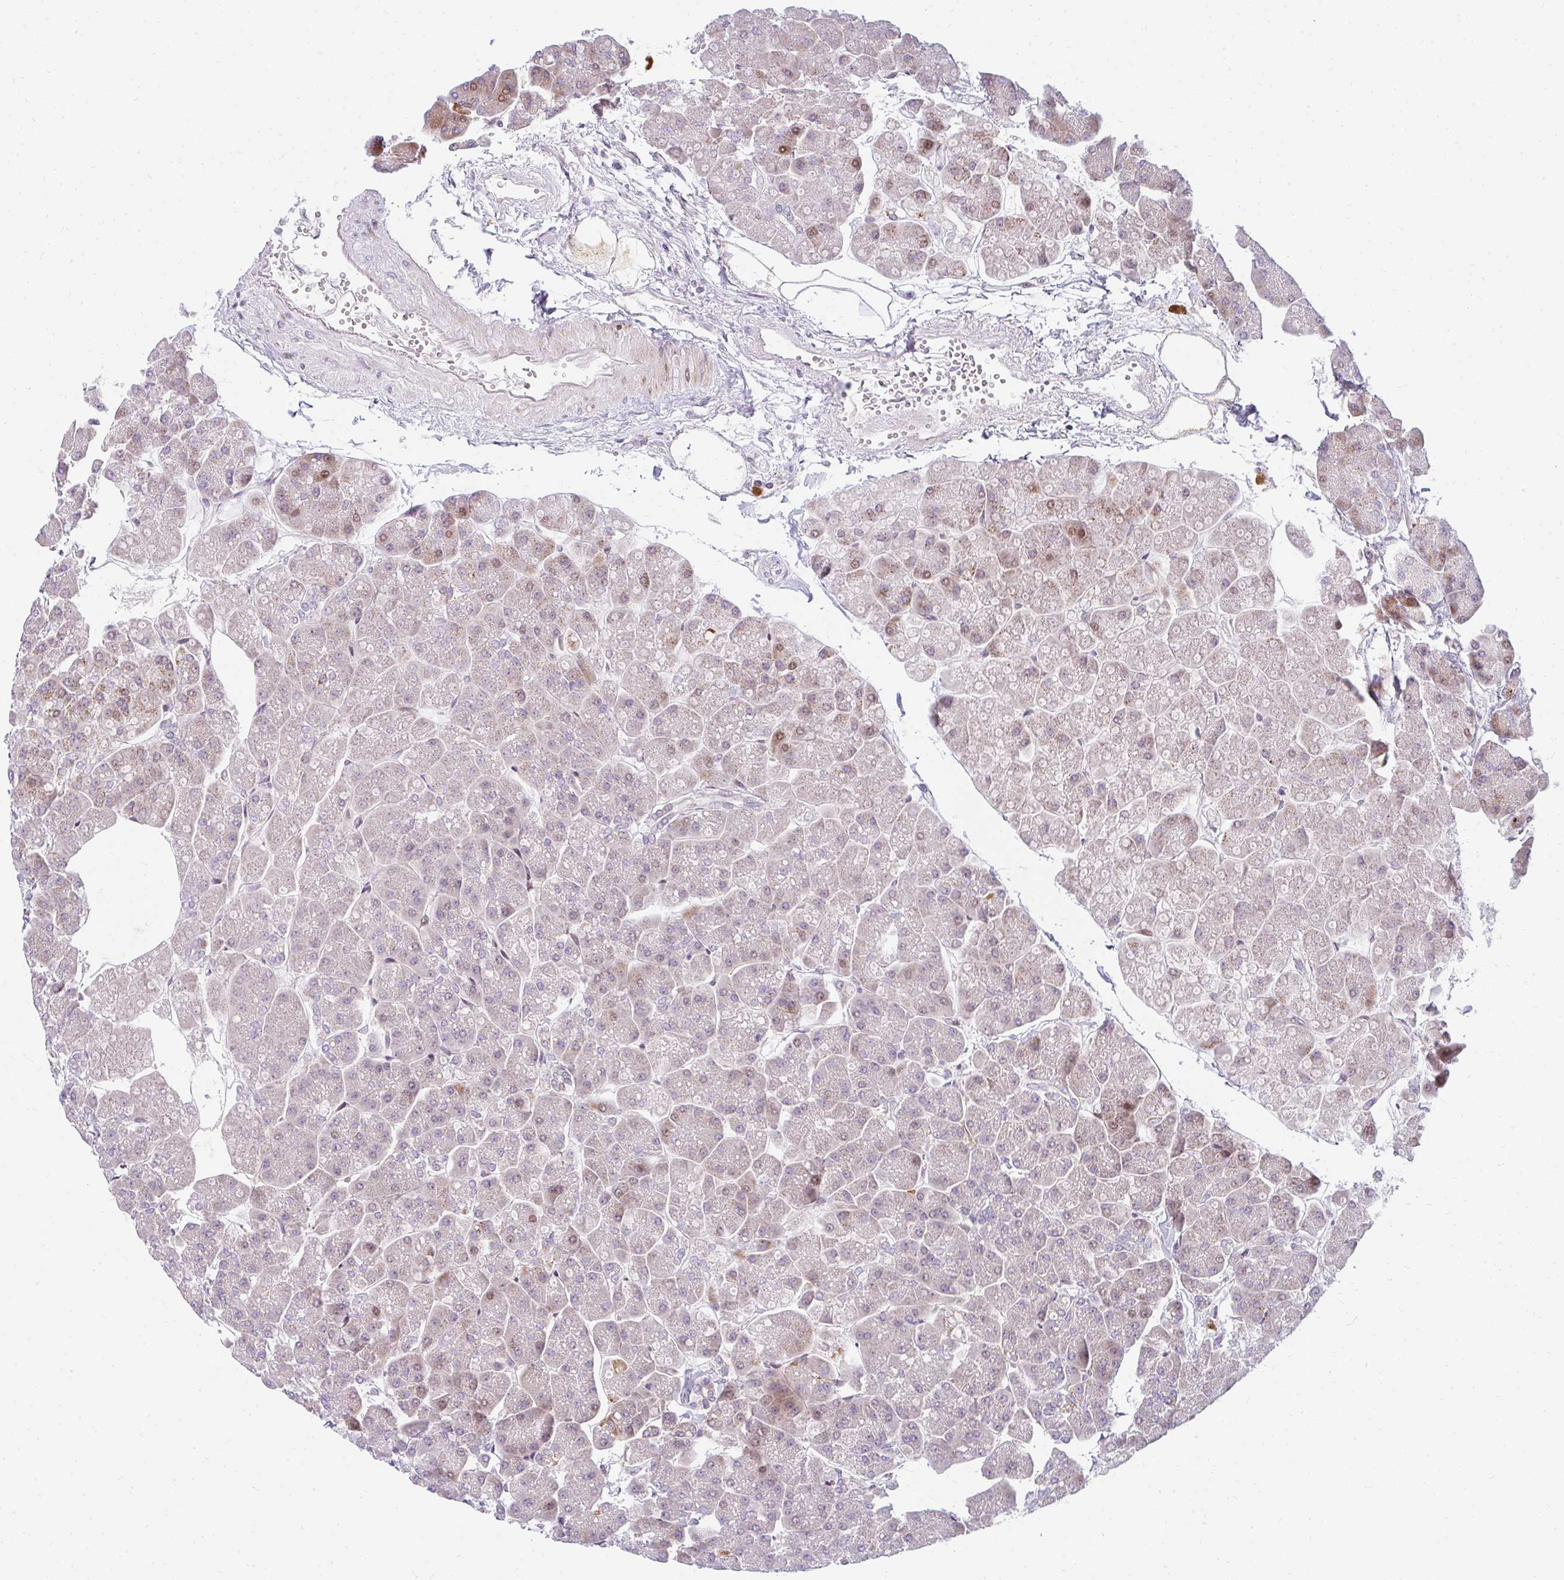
{"staining": {"intensity": "moderate", "quantity": "25%-75%", "location": "cytoplasmic/membranous,nuclear"}, "tissue": "pancreas", "cell_type": "Exocrine glandular cells", "image_type": "normal", "snomed": [{"axis": "morphology", "description": "Normal tissue, NOS"}, {"axis": "topography", "description": "Pancreas"}, {"axis": "topography", "description": "Peripheral nerve tissue"}], "caption": "Pancreas was stained to show a protein in brown. There is medium levels of moderate cytoplasmic/membranous,nuclear staining in about 25%-75% of exocrine glandular cells. (DAB (3,3'-diaminobenzidine) IHC, brown staining for protein, blue staining for nuclei).", "gene": "PLA2G5", "patient": {"sex": "male", "age": 54}}